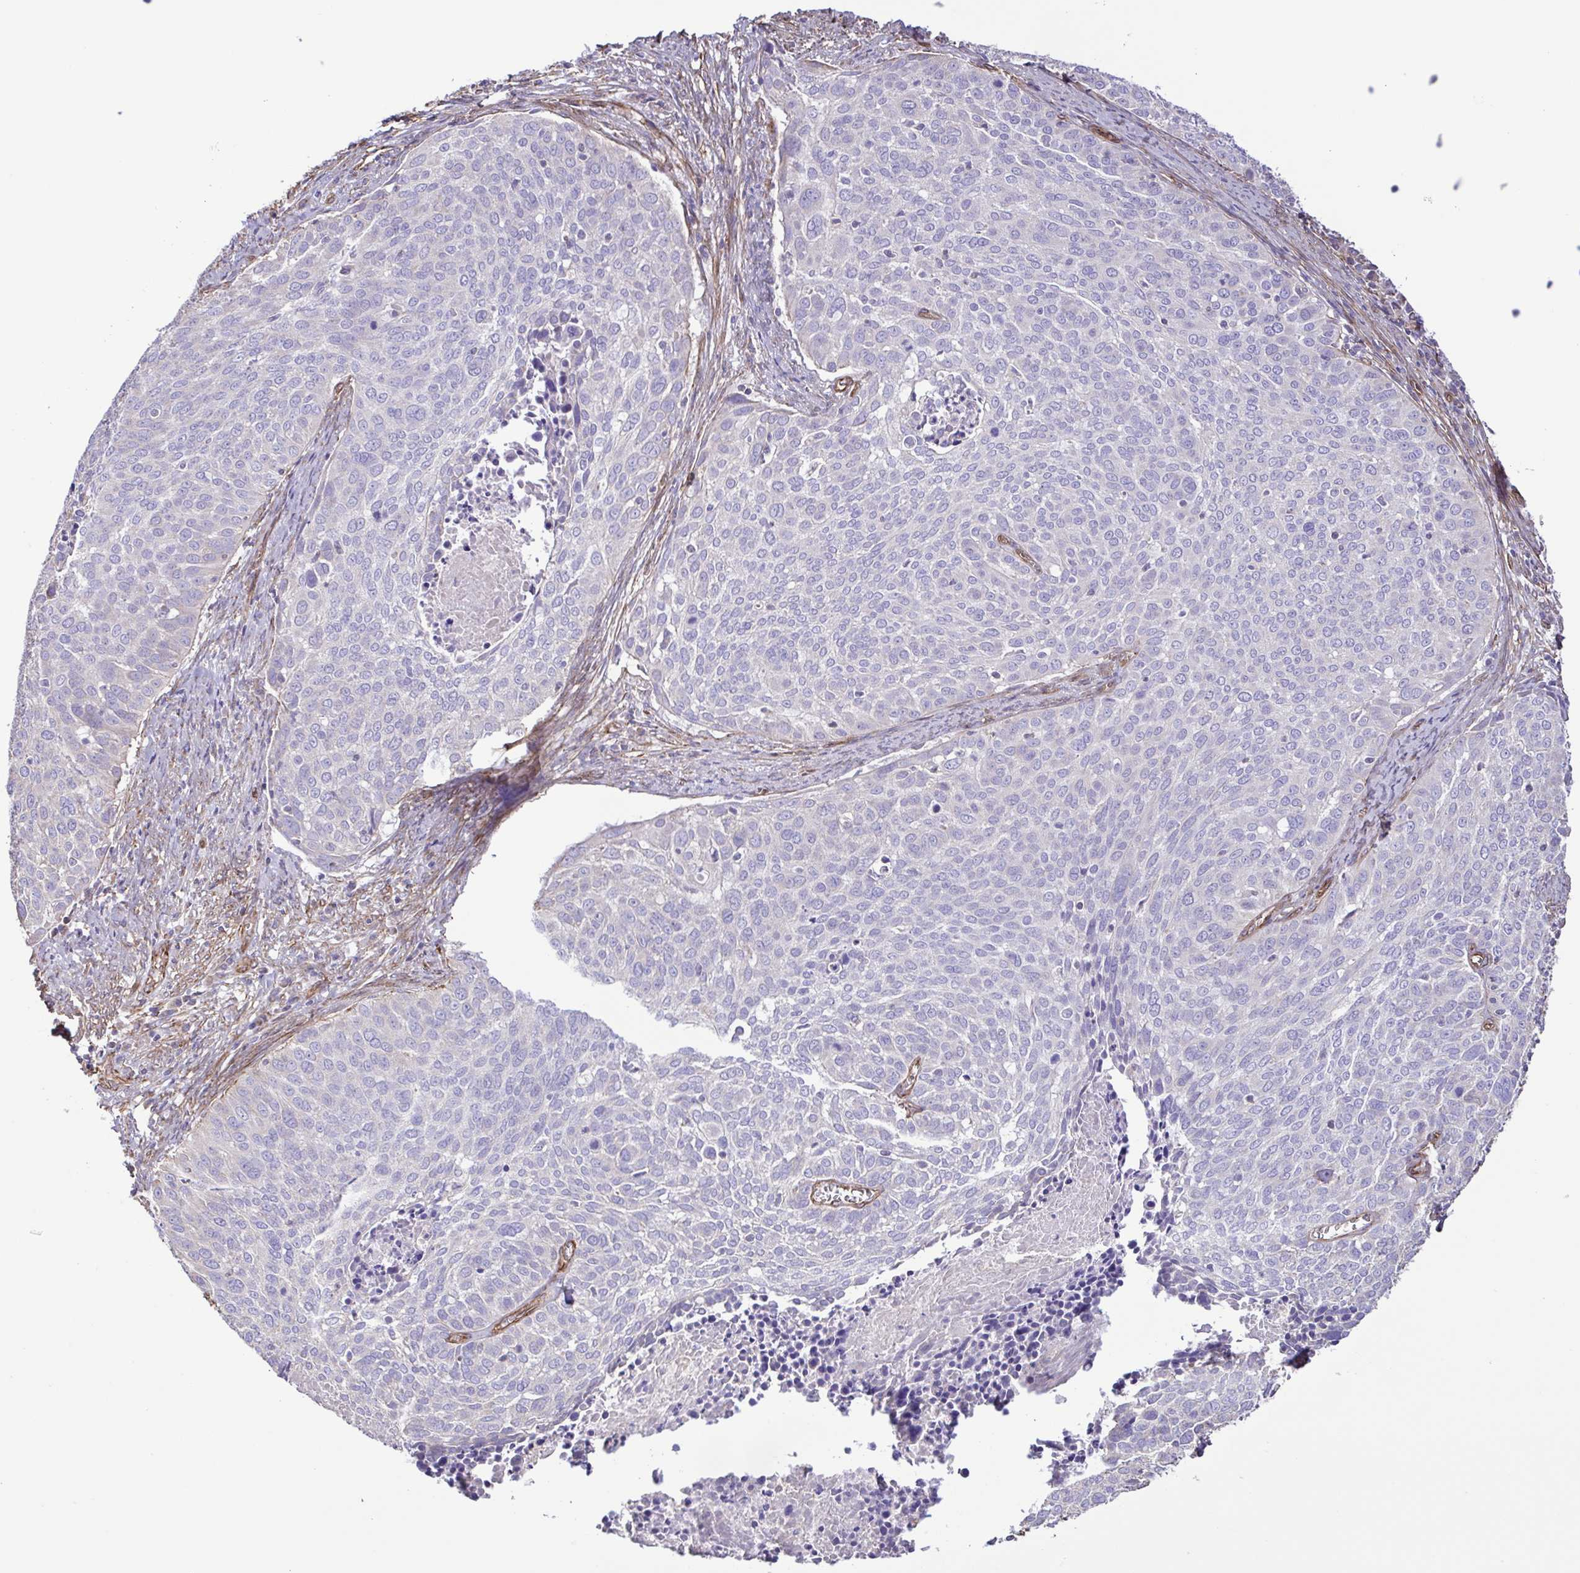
{"staining": {"intensity": "negative", "quantity": "none", "location": "none"}, "tissue": "cervical cancer", "cell_type": "Tumor cells", "image_type": "cancer", "snomed": [{"axis": "morphology", "description": "Squamous cell carcinoma, NOS"}, {"axis": "topography", "description": "Cervix"}], "caption": "DAB immunohistochemical staining of squamous cell carcinoma (cervical) displays no significant positivity in tumor cells.", "gene": "FLT1", "patient": {"sex": "female", "age": 39}}